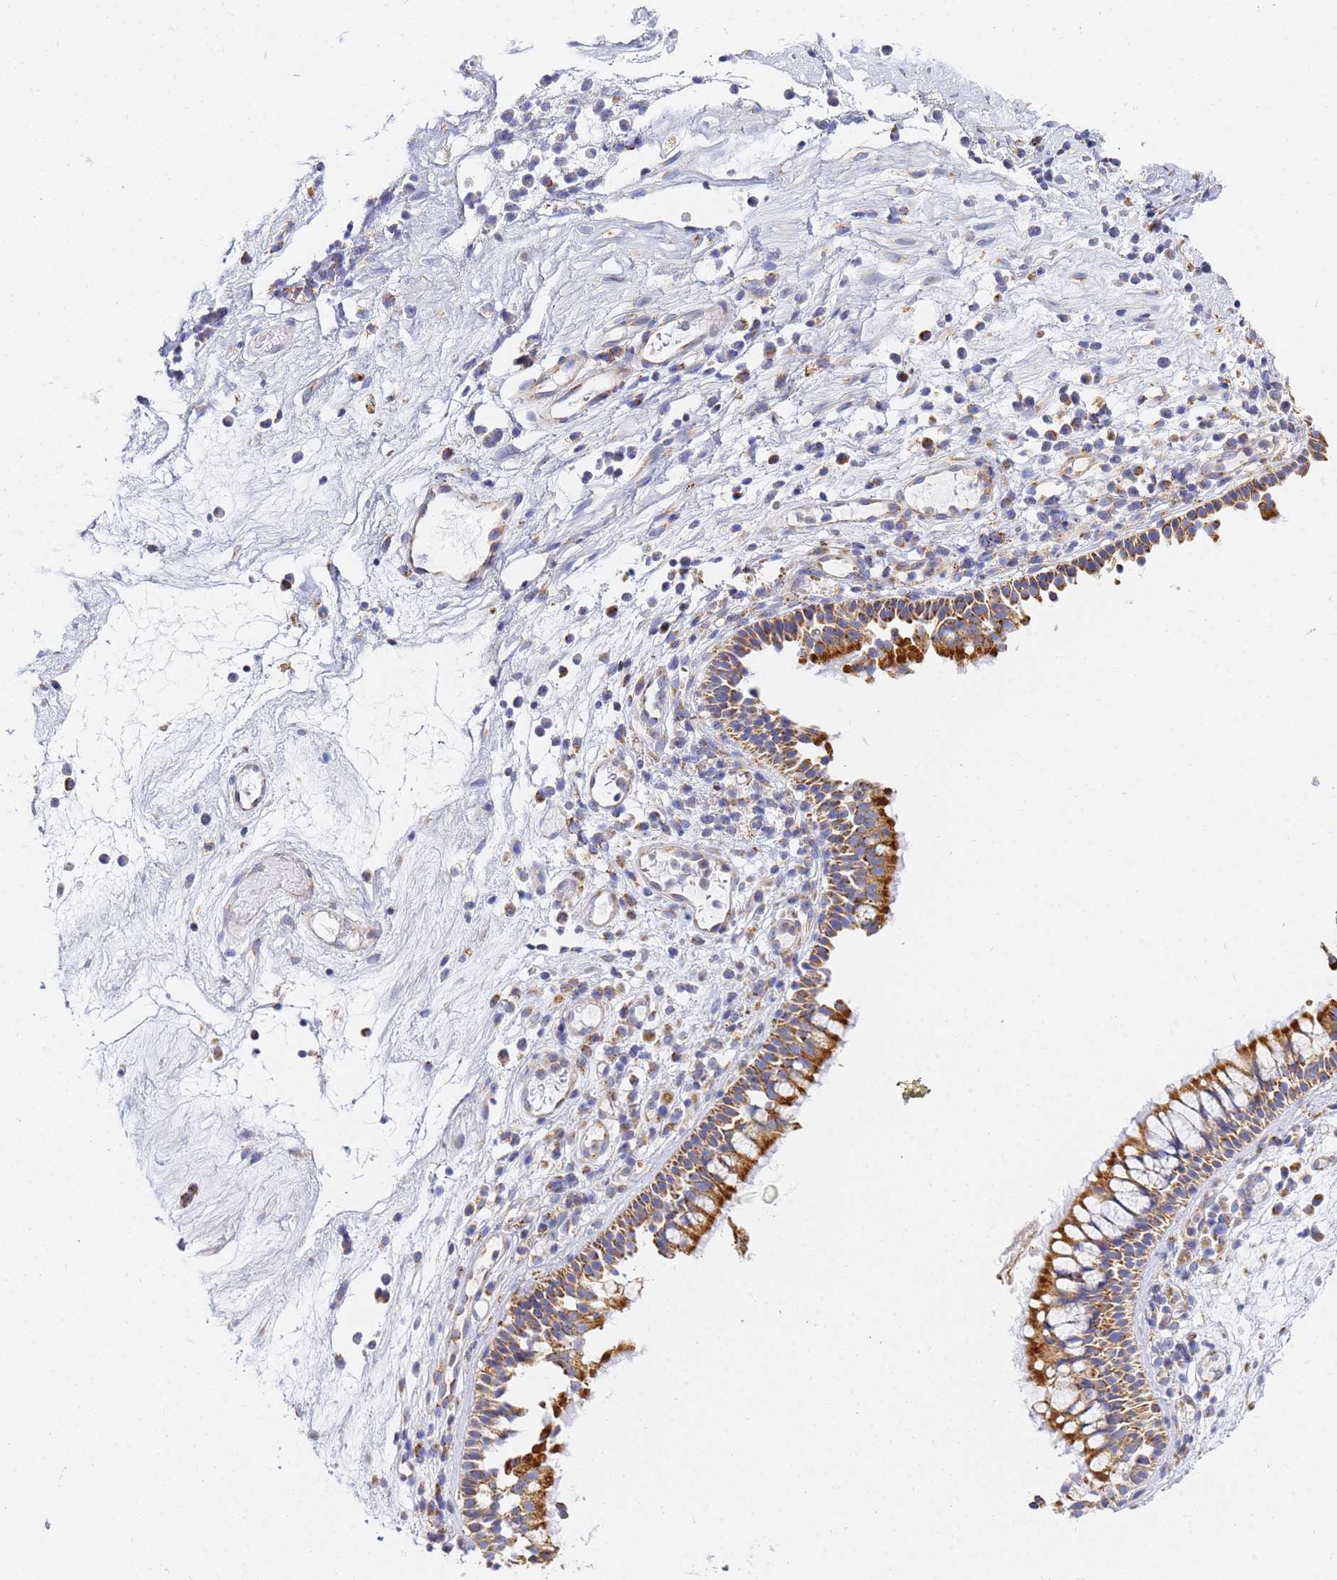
{"staining": {"intensity": "strong", "quantity": ">75%", "location": "cytoplasmic/membranous"}, "tissue": "nasopharynx", "cell_type": "Respiratory epithelial cells", "image_type": "normal", "snomed": [{"axis": "morphology", "description": "Normal tissue, NOS"}, {"axis": "morphology", "description": "Inflammation, NOS"}, {"axis": "morphology", "description": "Malignant melanoma, Metastatic site"}, {"axis": "topography", "description": "Nasopharynx"}], "caption": "The photomicrograph exhibits immunohistochemical staining of normal nasopharynx. There is strong cytoplasmic/membranous expression is identified in approximately >75% of respiratory epithelial cells.", "gene": "CNIH4", "patient": {"sex": "male", "age": 70}}